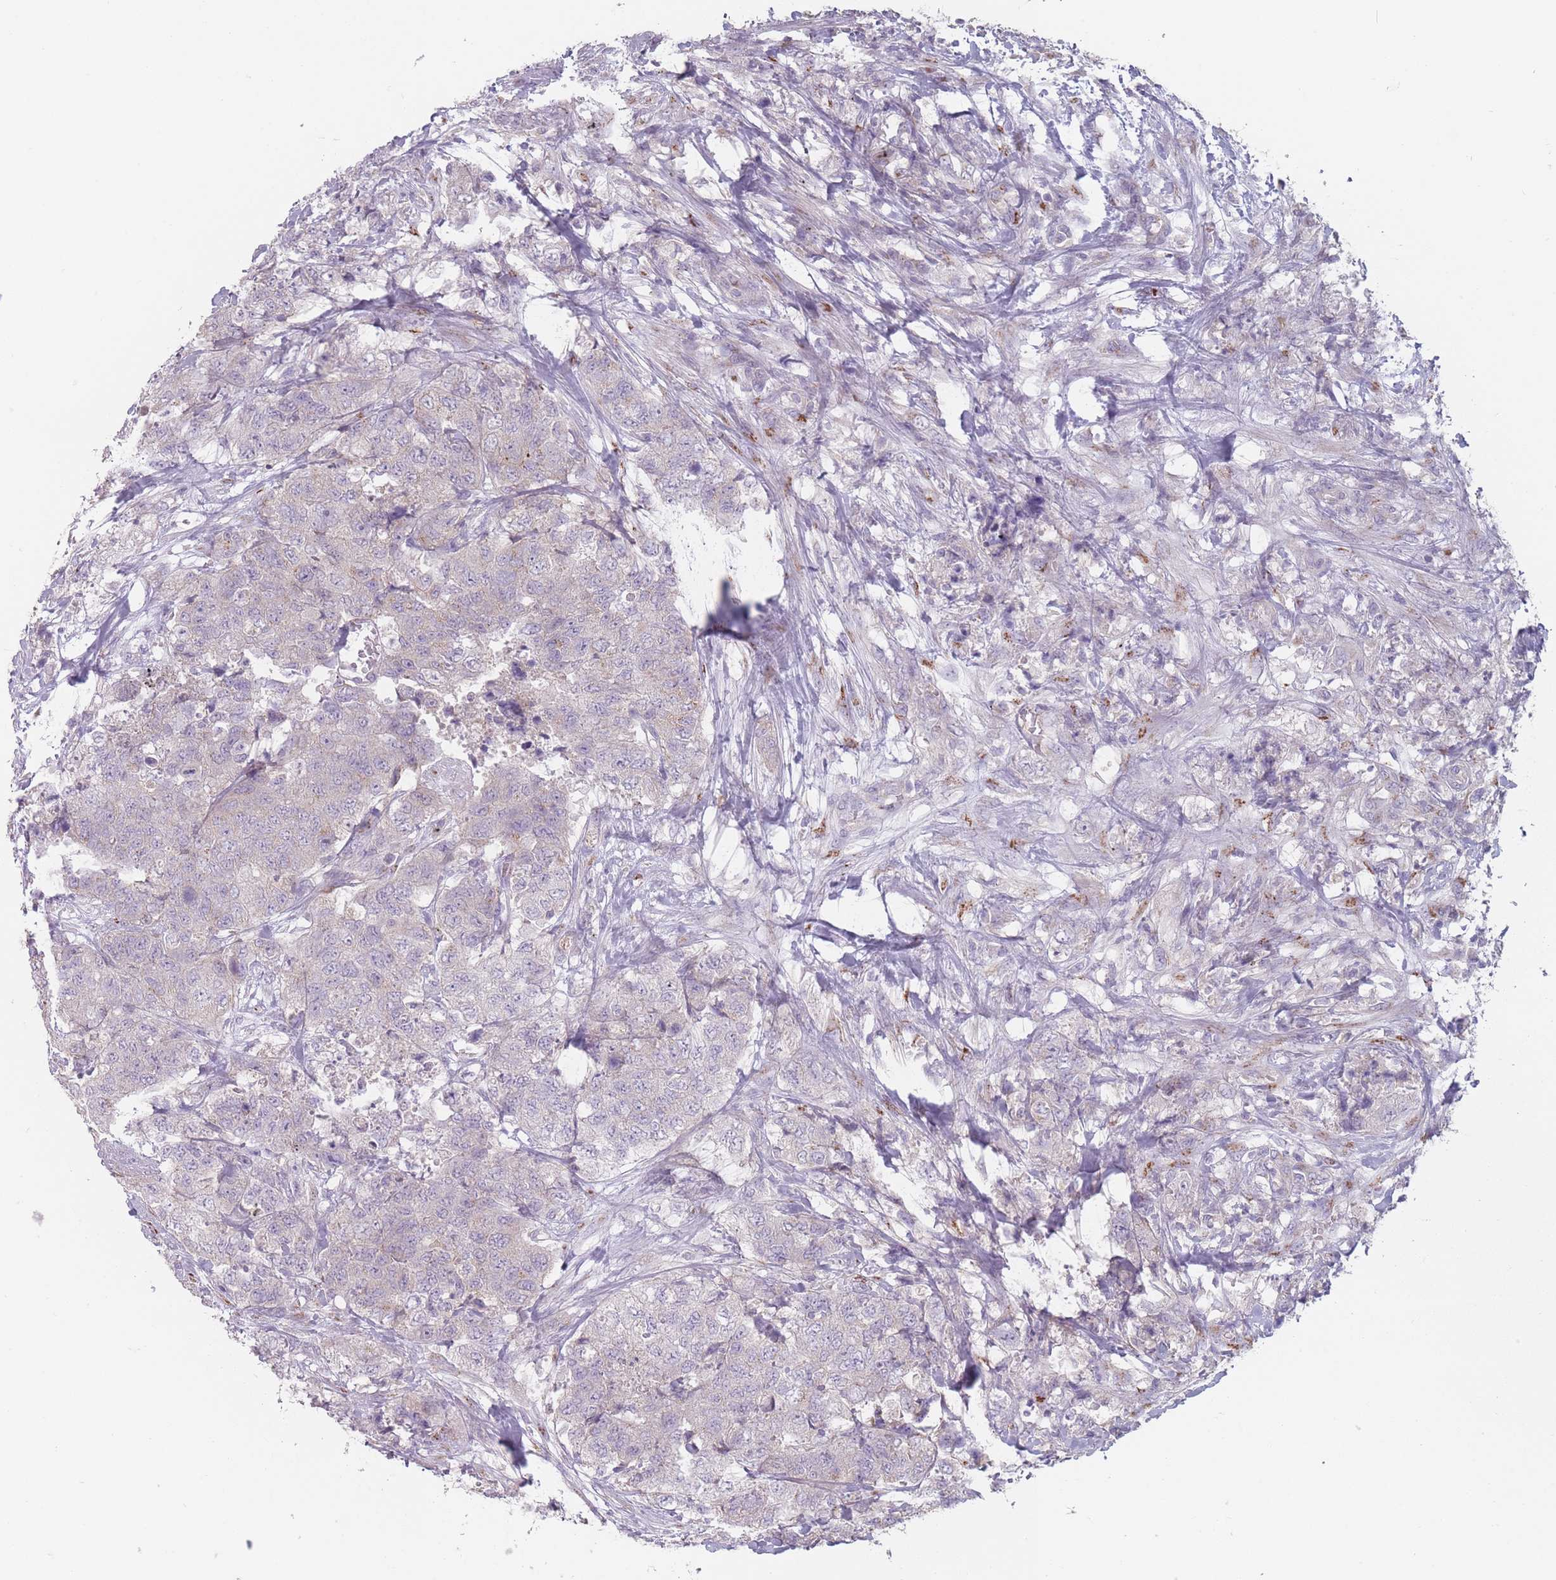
{"staining": {"intensity": "negative", "quantity": "none", "location": "none"}, "tissue": "urothelial cancer", "cell_type": "Tumor cells", "image_type": "cancer", "snomed": [{"axis": "morphology", "description": "Urothelial carcinoma, High grade"}, {"axis": "topography", "description": "Urinary bladder"}], "caption": "Tumor cells are negative for protein expression in human high-grade urothelial carcinoma.", "gene": "AKAIN1", "patient": {"sex": "female", "age": 78}}